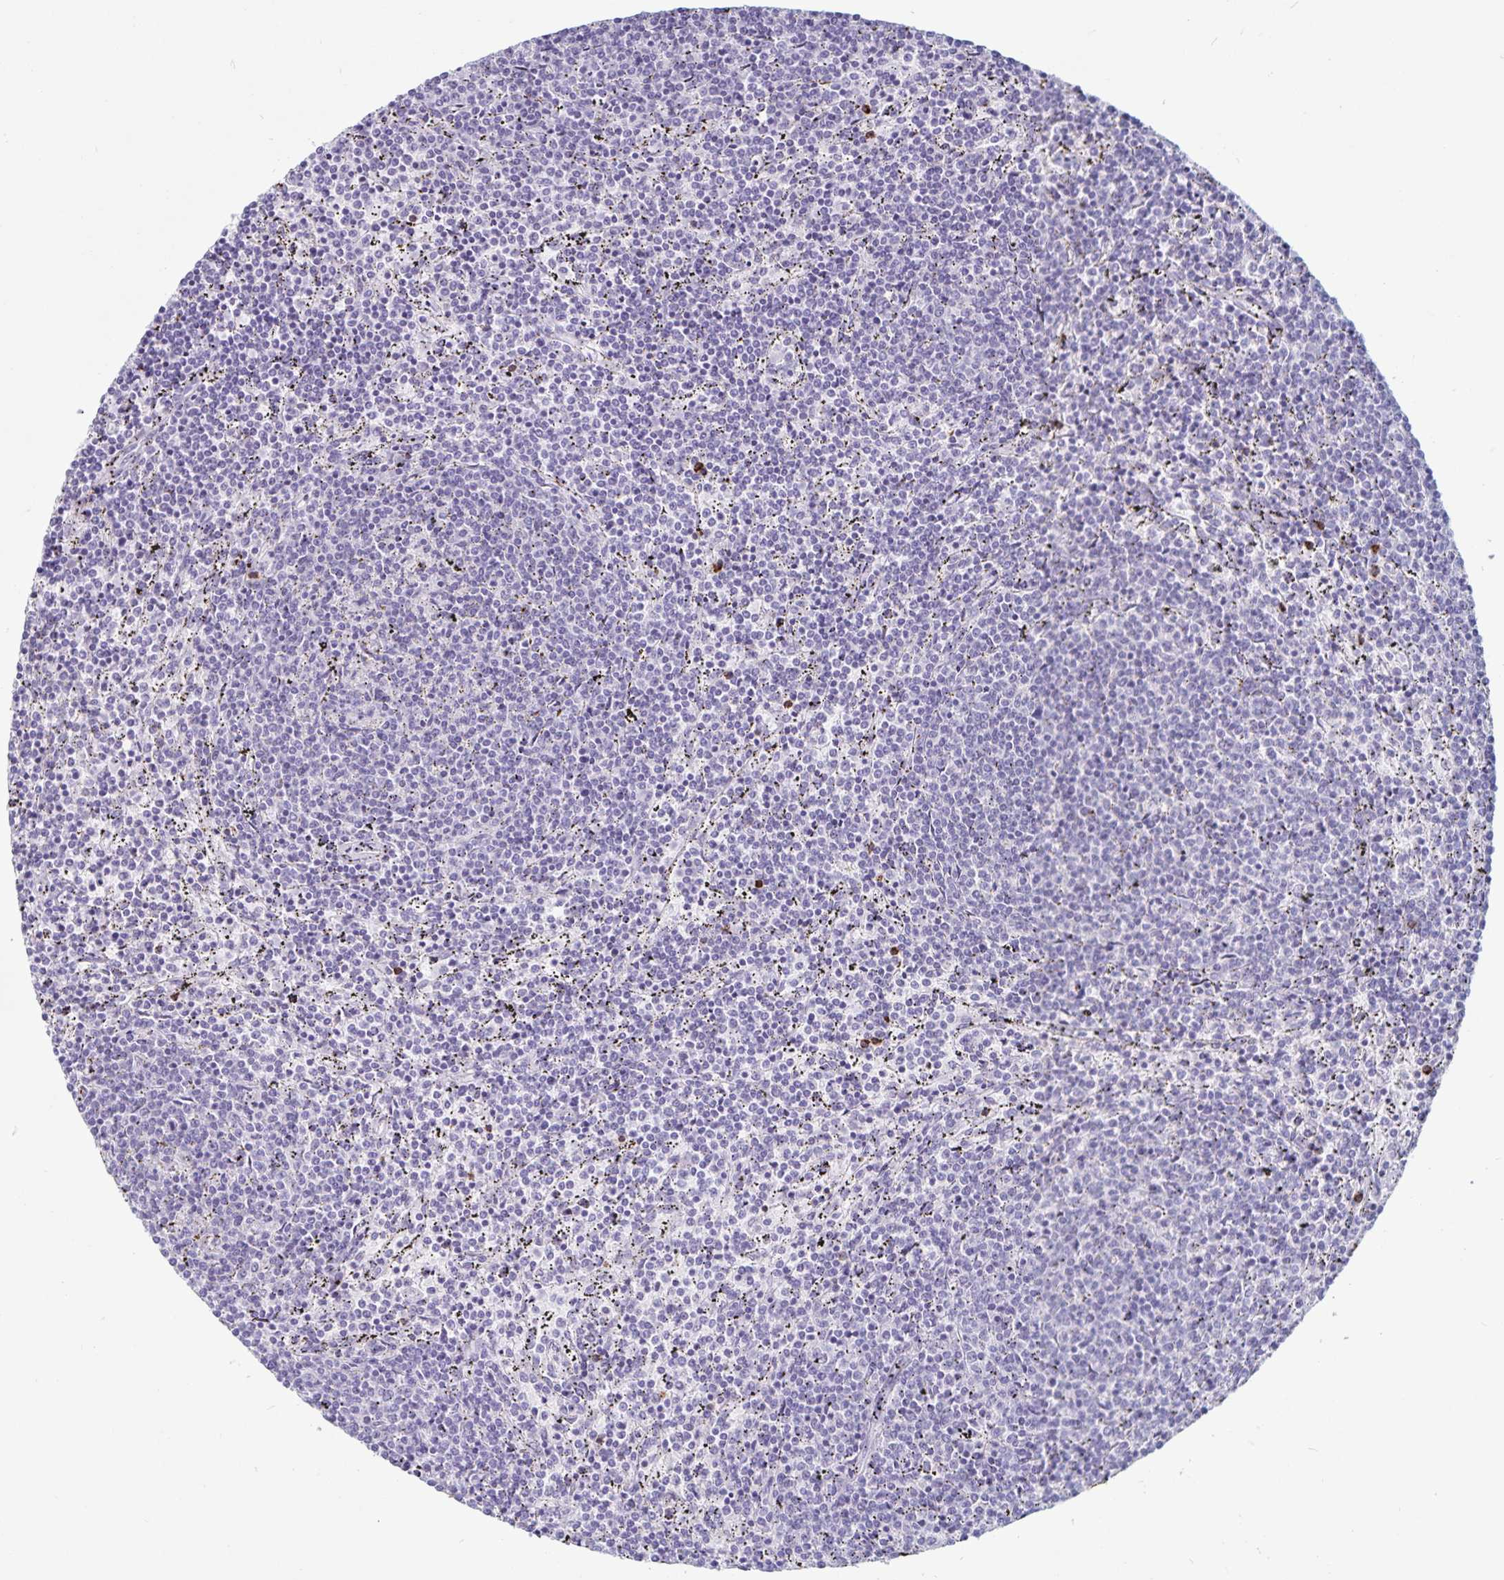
{"staining": {"intensity": "negative", "quantity": "none", "location": "none"}, "tissue": "lymphoma", "cell_type": "Tumor cells", "image_type": "cancer", "snomed": [{"axis": "morphology", "description": "Malignant lymphoma, non-Hodgkin's type, Low grade"}, {"axis": "topography", "description": "Spleen"}], "caption": "Image shows no significant protein staining in tumor cells of malignant lymphoma, non-Hodgkin's type (low-grade).", "gene": "GNLY", "patient": {"sex": "female", "age": 50}}